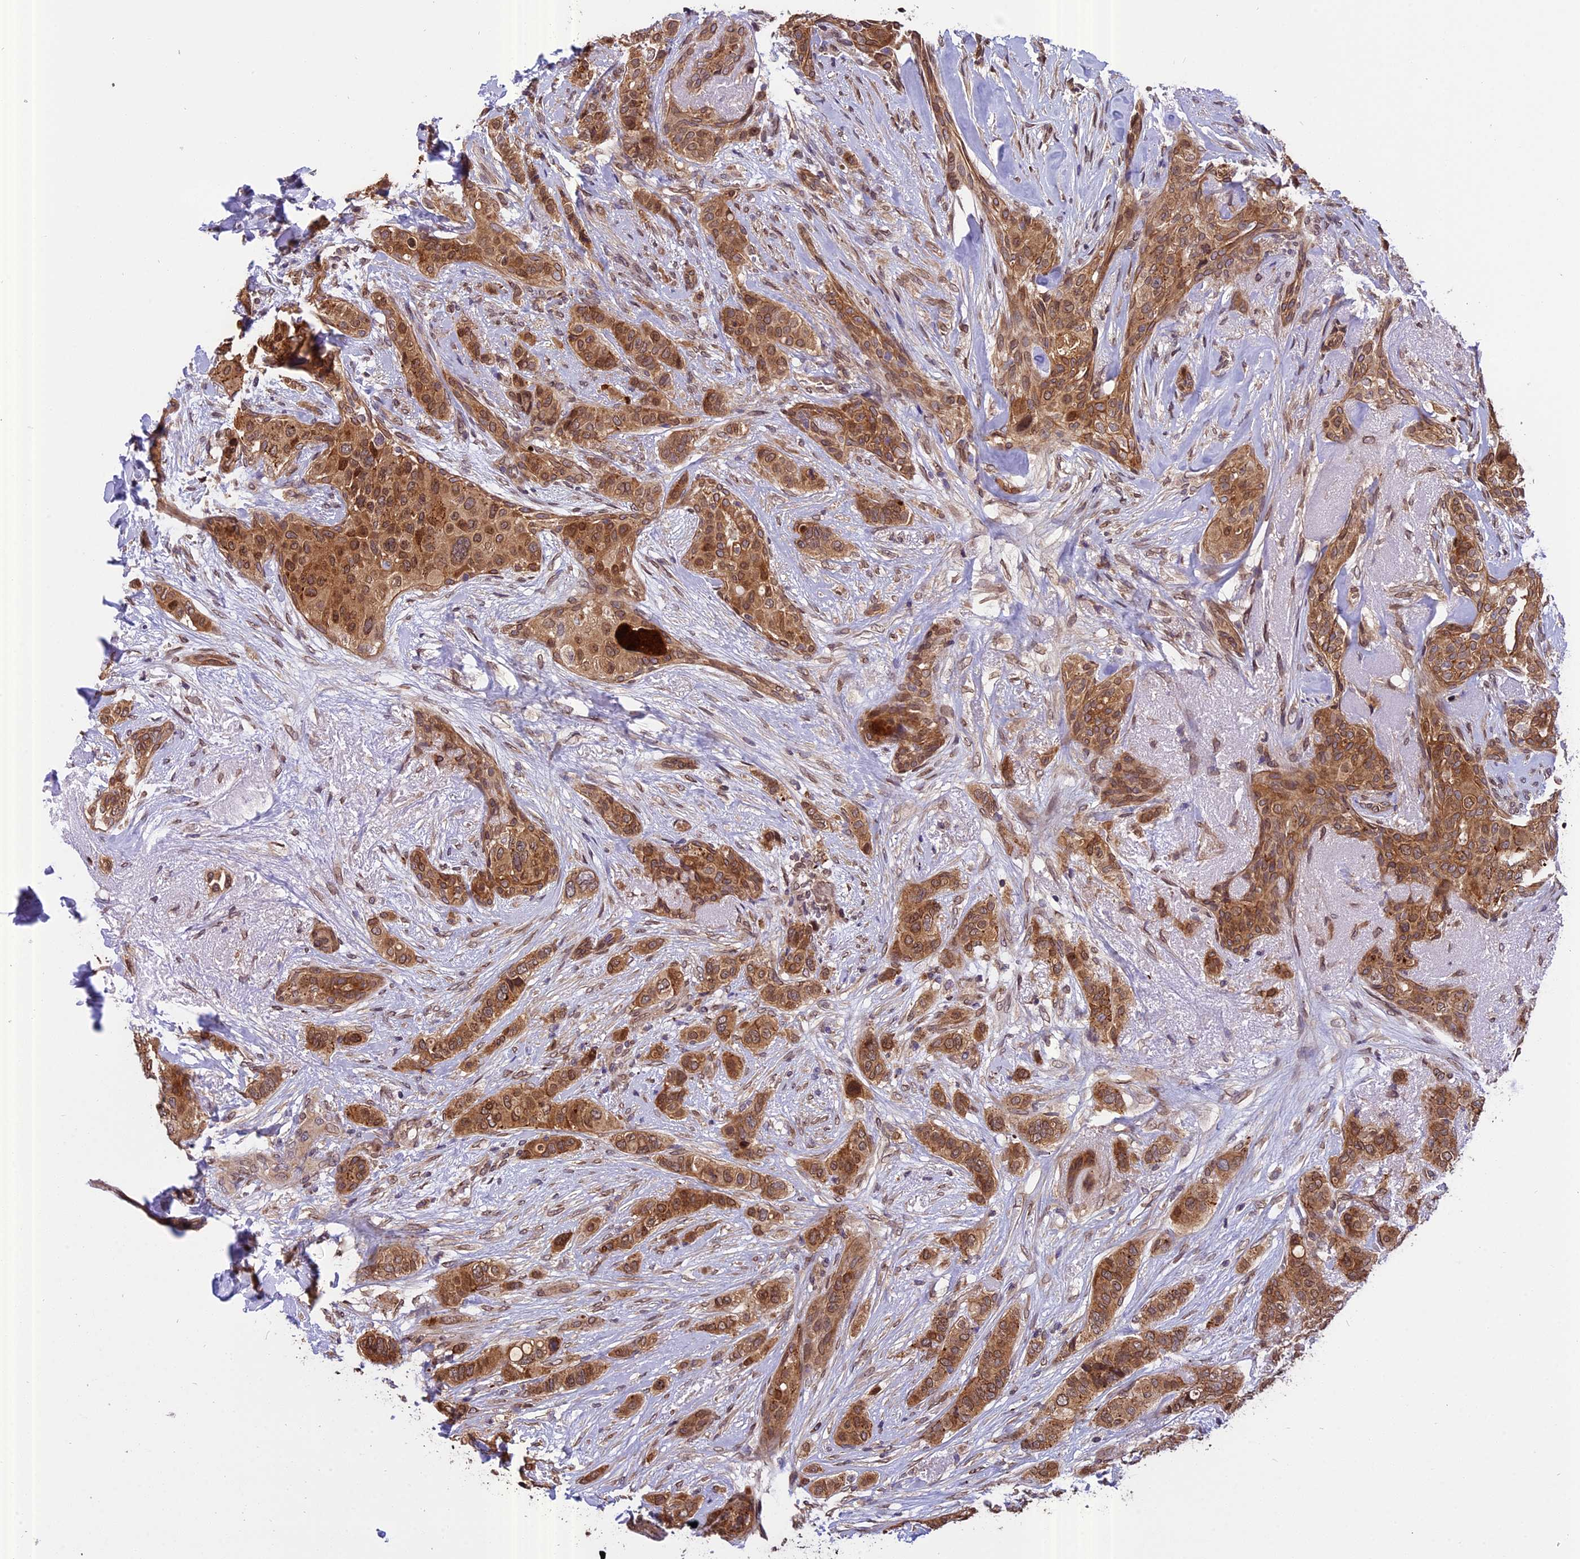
{"staining": {"intensity": "strong", "quantity": ">75%", "location": "cytoplasmic/membranous"}, "tissue": "breast cancer", "cell_type": "Tumor cells", "image_type": "cancer", "snomed": [{"axis": "morphology", "description": "Lobular carcinoma"}, {"axis": "topography", "description": "Breast"}], "caption": "Immunohistochemical staining of lobular carcinoma (breast) displays strong cytoplasmic/membranous protein staining in approximately >75% of tumor cells.", "gene": "CHMP2A", "patient": {"sex": "female", "age": 51}}